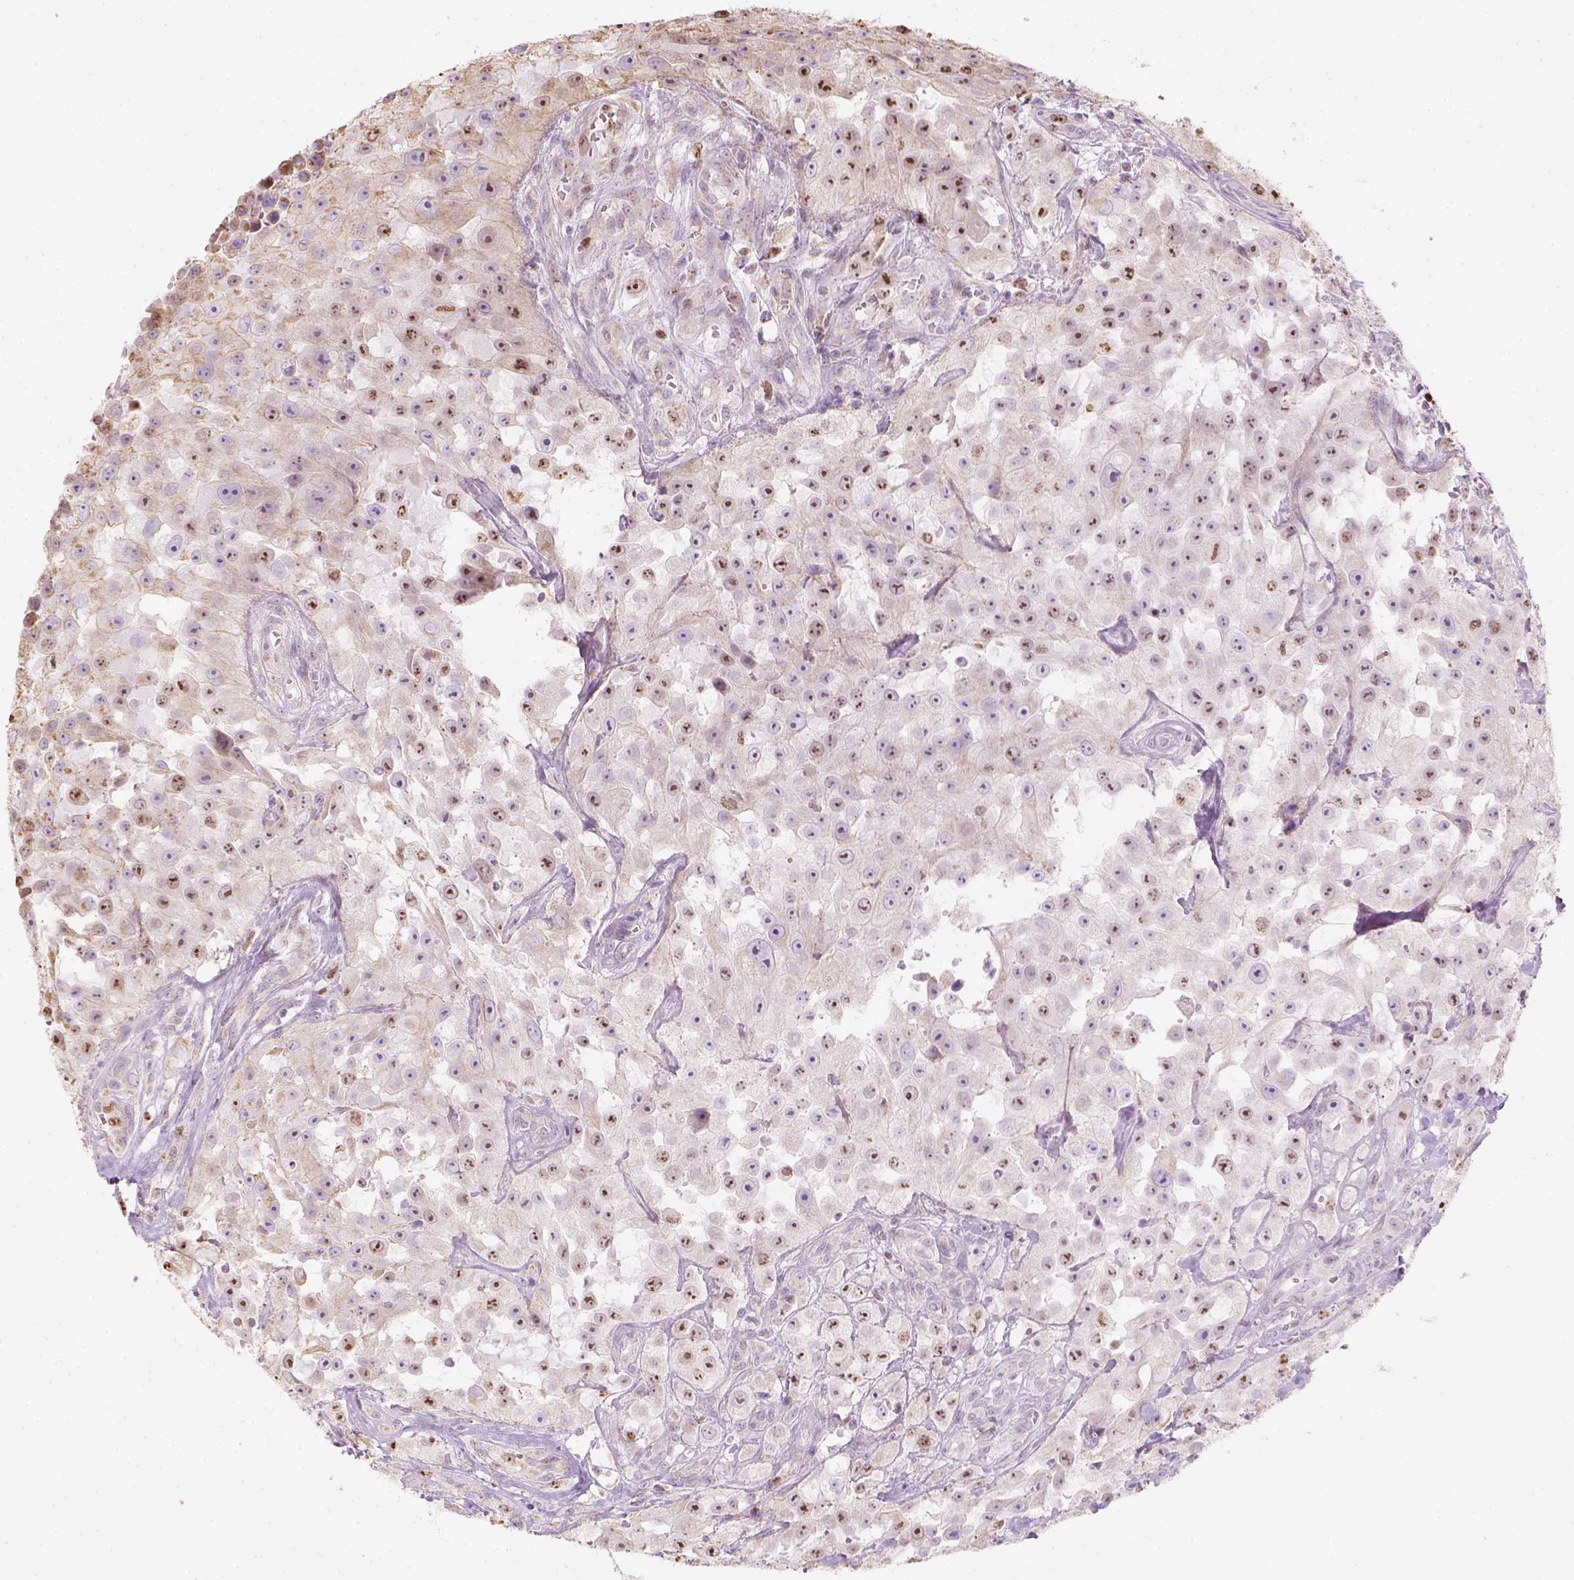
{"staining": {"intensity": "moderate", "quantity": ">75%", "location": "cytoplasmic/membranous,nuclear"}, "tissue": "urothelial cancer", "cell_type": "Tumor cells", "image_type": "cancer", "snomed": [{"axis": "morphology", "description": "Urothelial carcinoma, High grade"}, {"axis": "topography", "description": "Urinary bladder"}], "caption": "Protein positivity by IHC demonstrates moderate cytoplasmic/membranous and nuclear positivity in approximately >75% of tumor cells in urothelial carcinoma (high-grade).", "gene": "LCA5", "patient": {"sex": "male", "age": 79}}